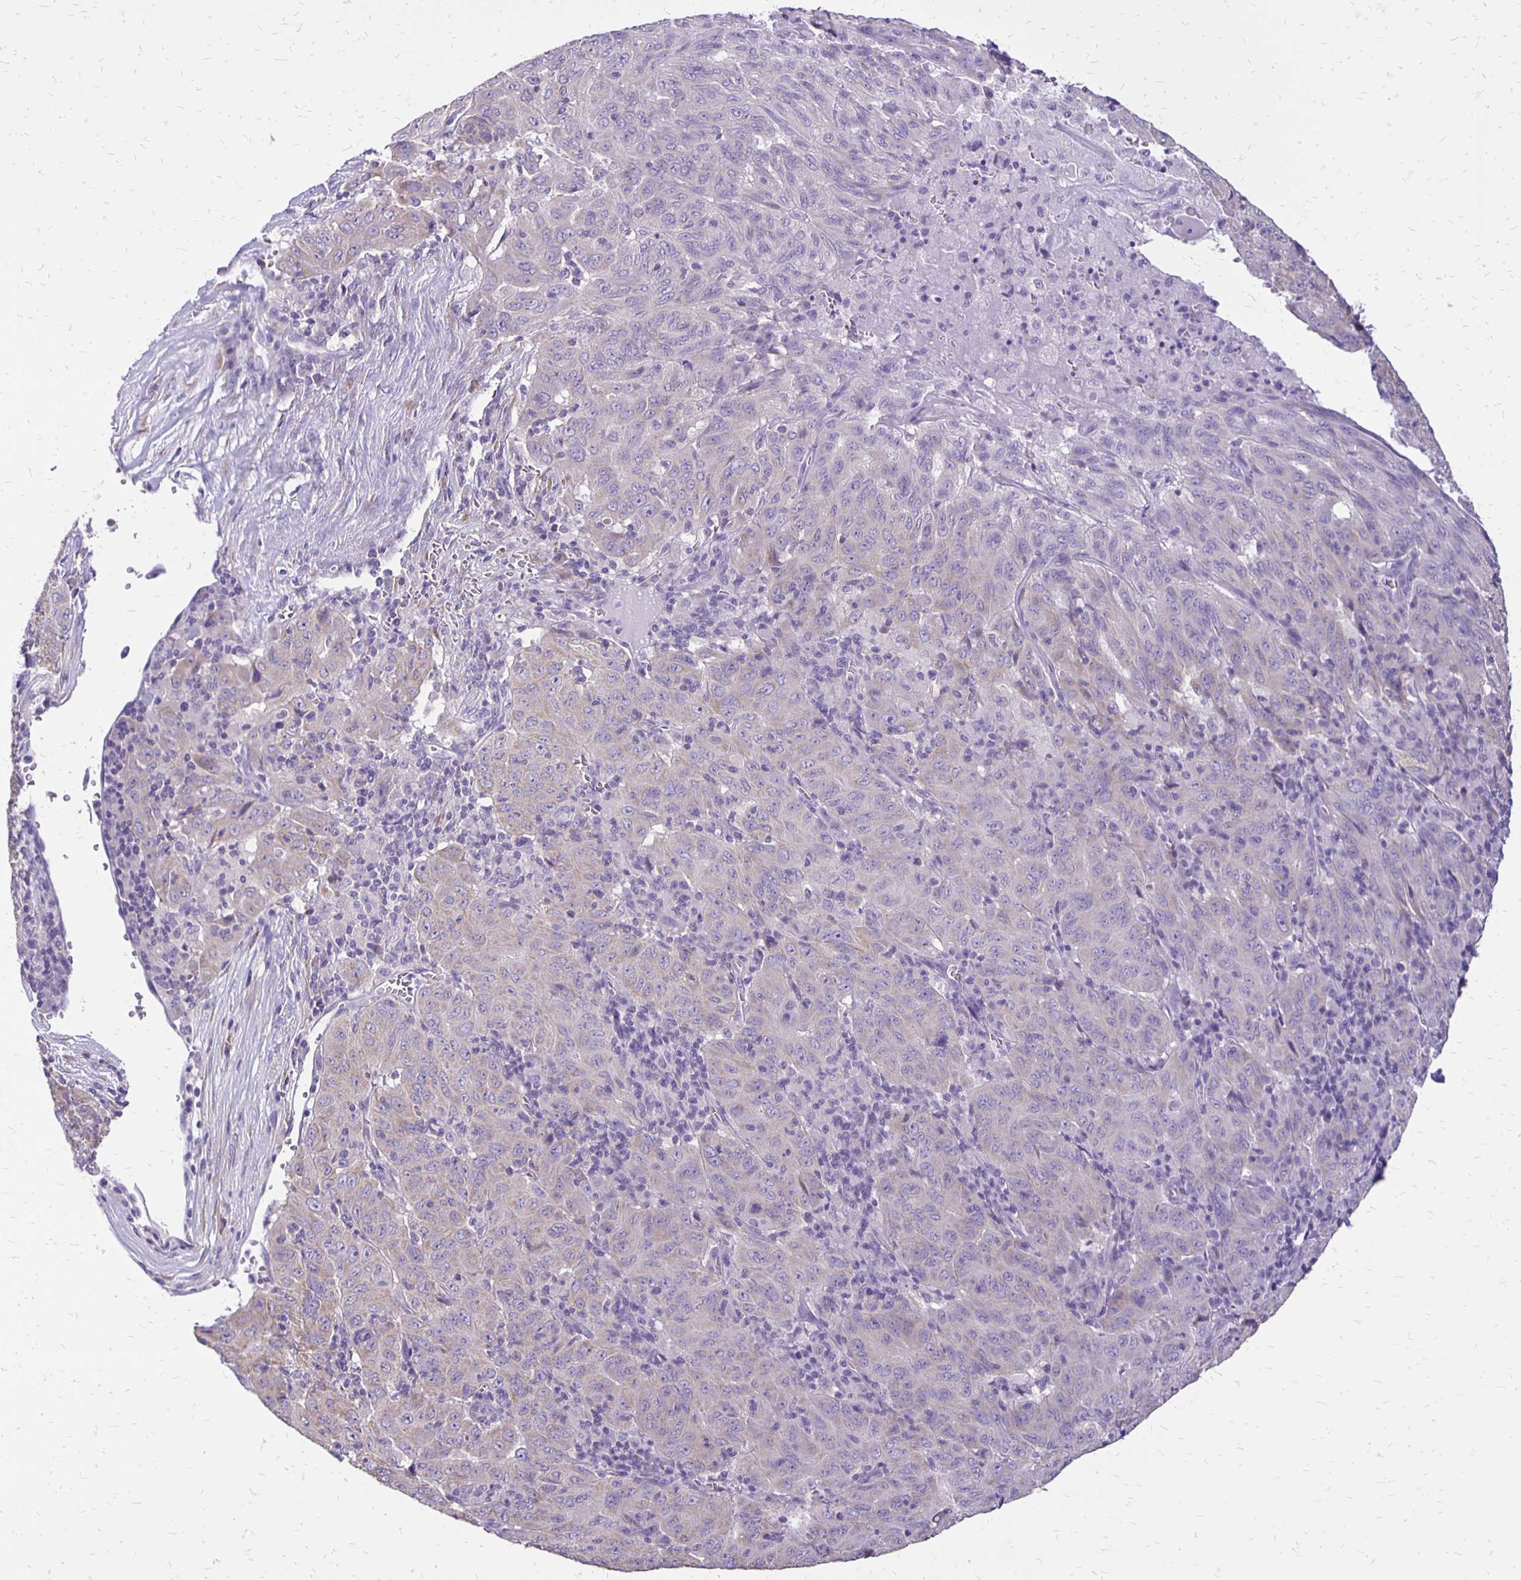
{"staining": {"intensity": "negative", "quantity": "none", "location": "none"}, "tissue": "pancreatic cancer", "cell_type": "Tumor cells", "image_type": "cancer", "snomed": [{"axis": "morphology", "description": "Adenocarcinoma, NOS"}, {"axis": "topography", "description": "Pancreas"}], "caption": "Protein analysis of pancreatic cancer reveals no significant positivity in tumor cells.", "gene": "ANKRD45", "patient": {"sex": "male", "age": 63}}